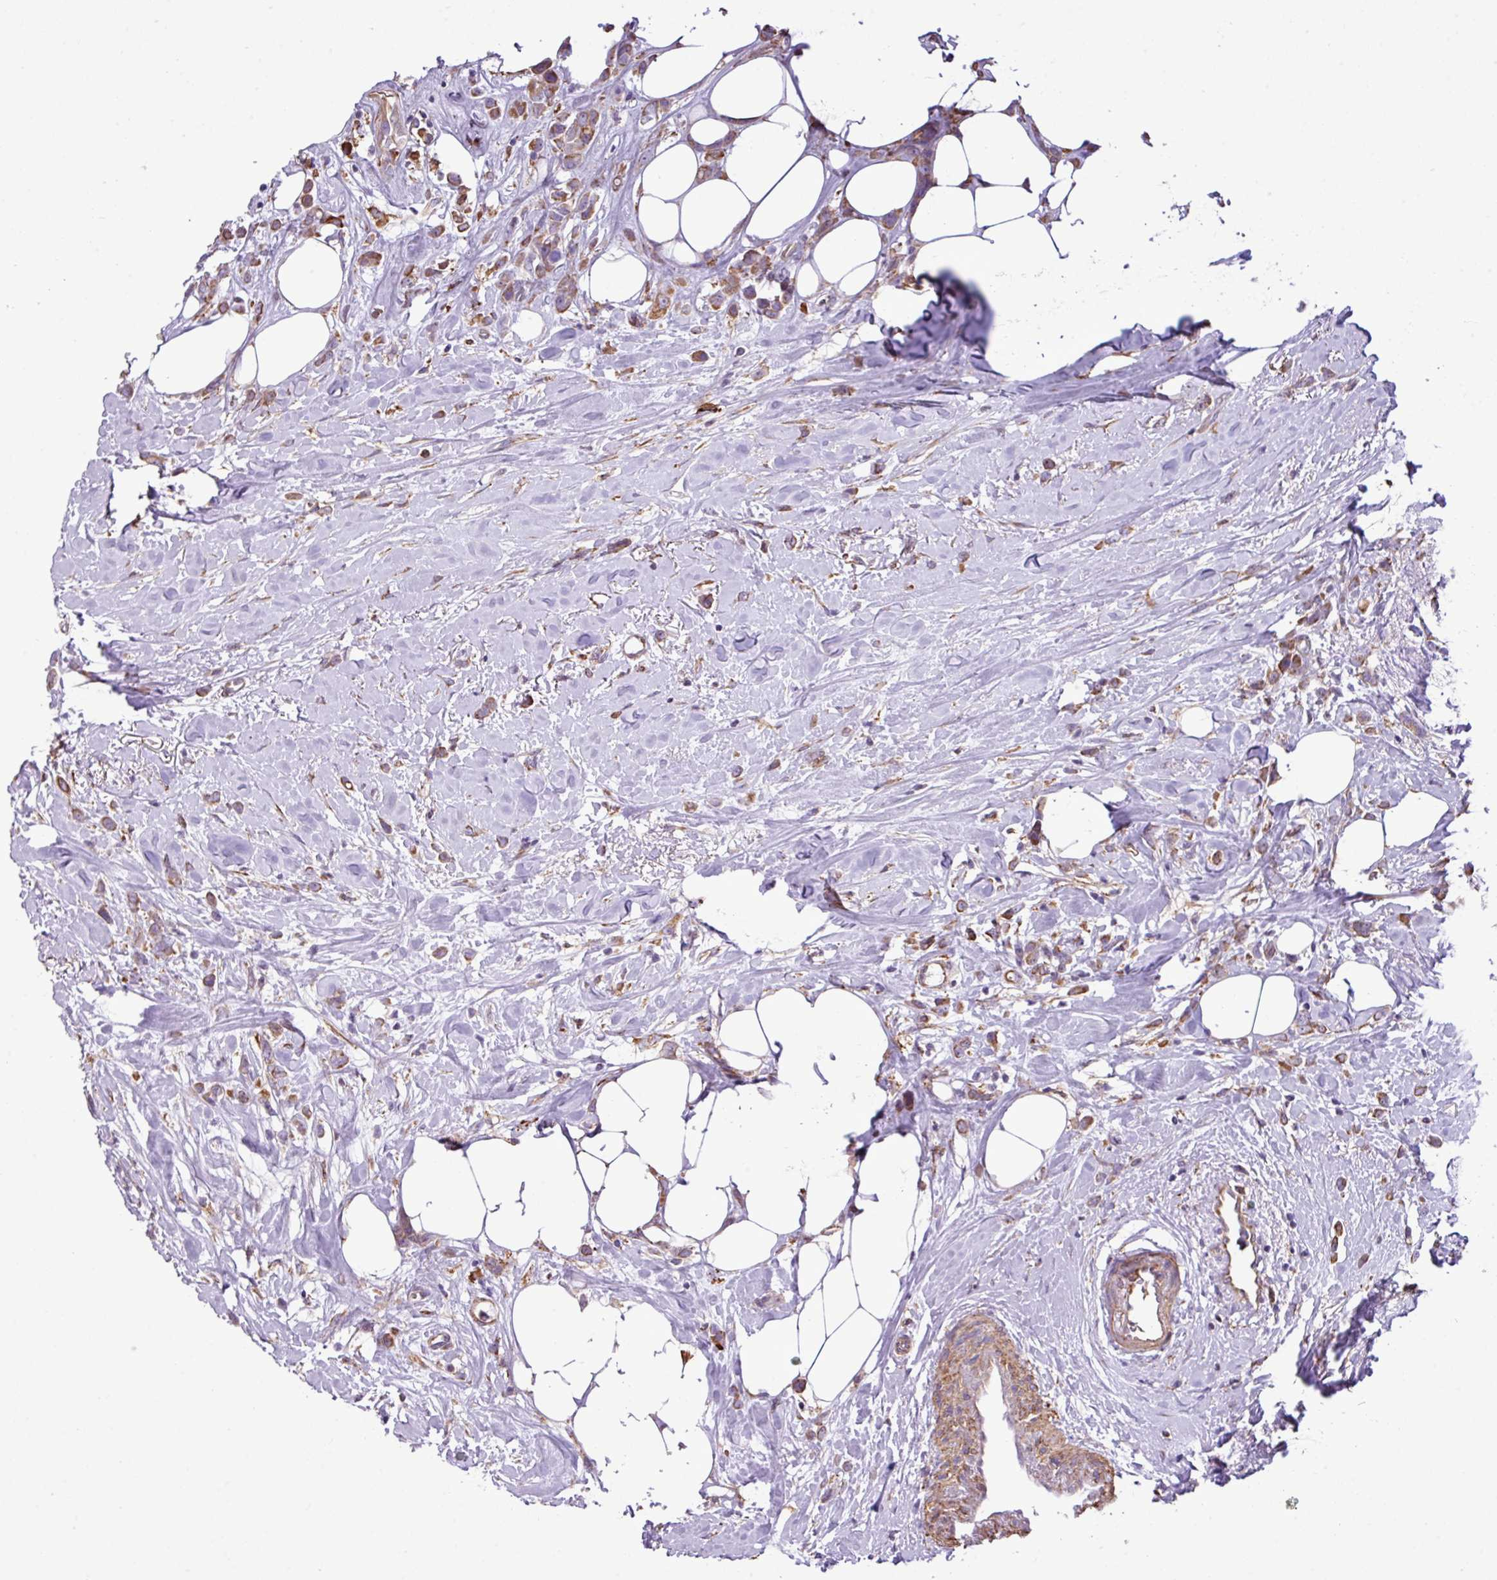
{"staining": {"intensity": "moderate", "quantity": ">75%", "location": "cytoplasmic/membranous"}, "tissue": "breast cancer", "cell_type": "Tumor cells", "image_type": "cancer", "snomed": [{"axis": "morphology", "description": "Duct carcinoma"}, {"axis": "topography", "description": "Breast"}], "caption": "A high-resolution photomicrograph shows immunohistochemistry (IHC) staining of breast cancer, which displays moderate cytoplasmic/membranous positivity in about >75% of tumor cells.", "gene": "ZSCAN5A", "patient": {"sex": "female", "age": 80}}